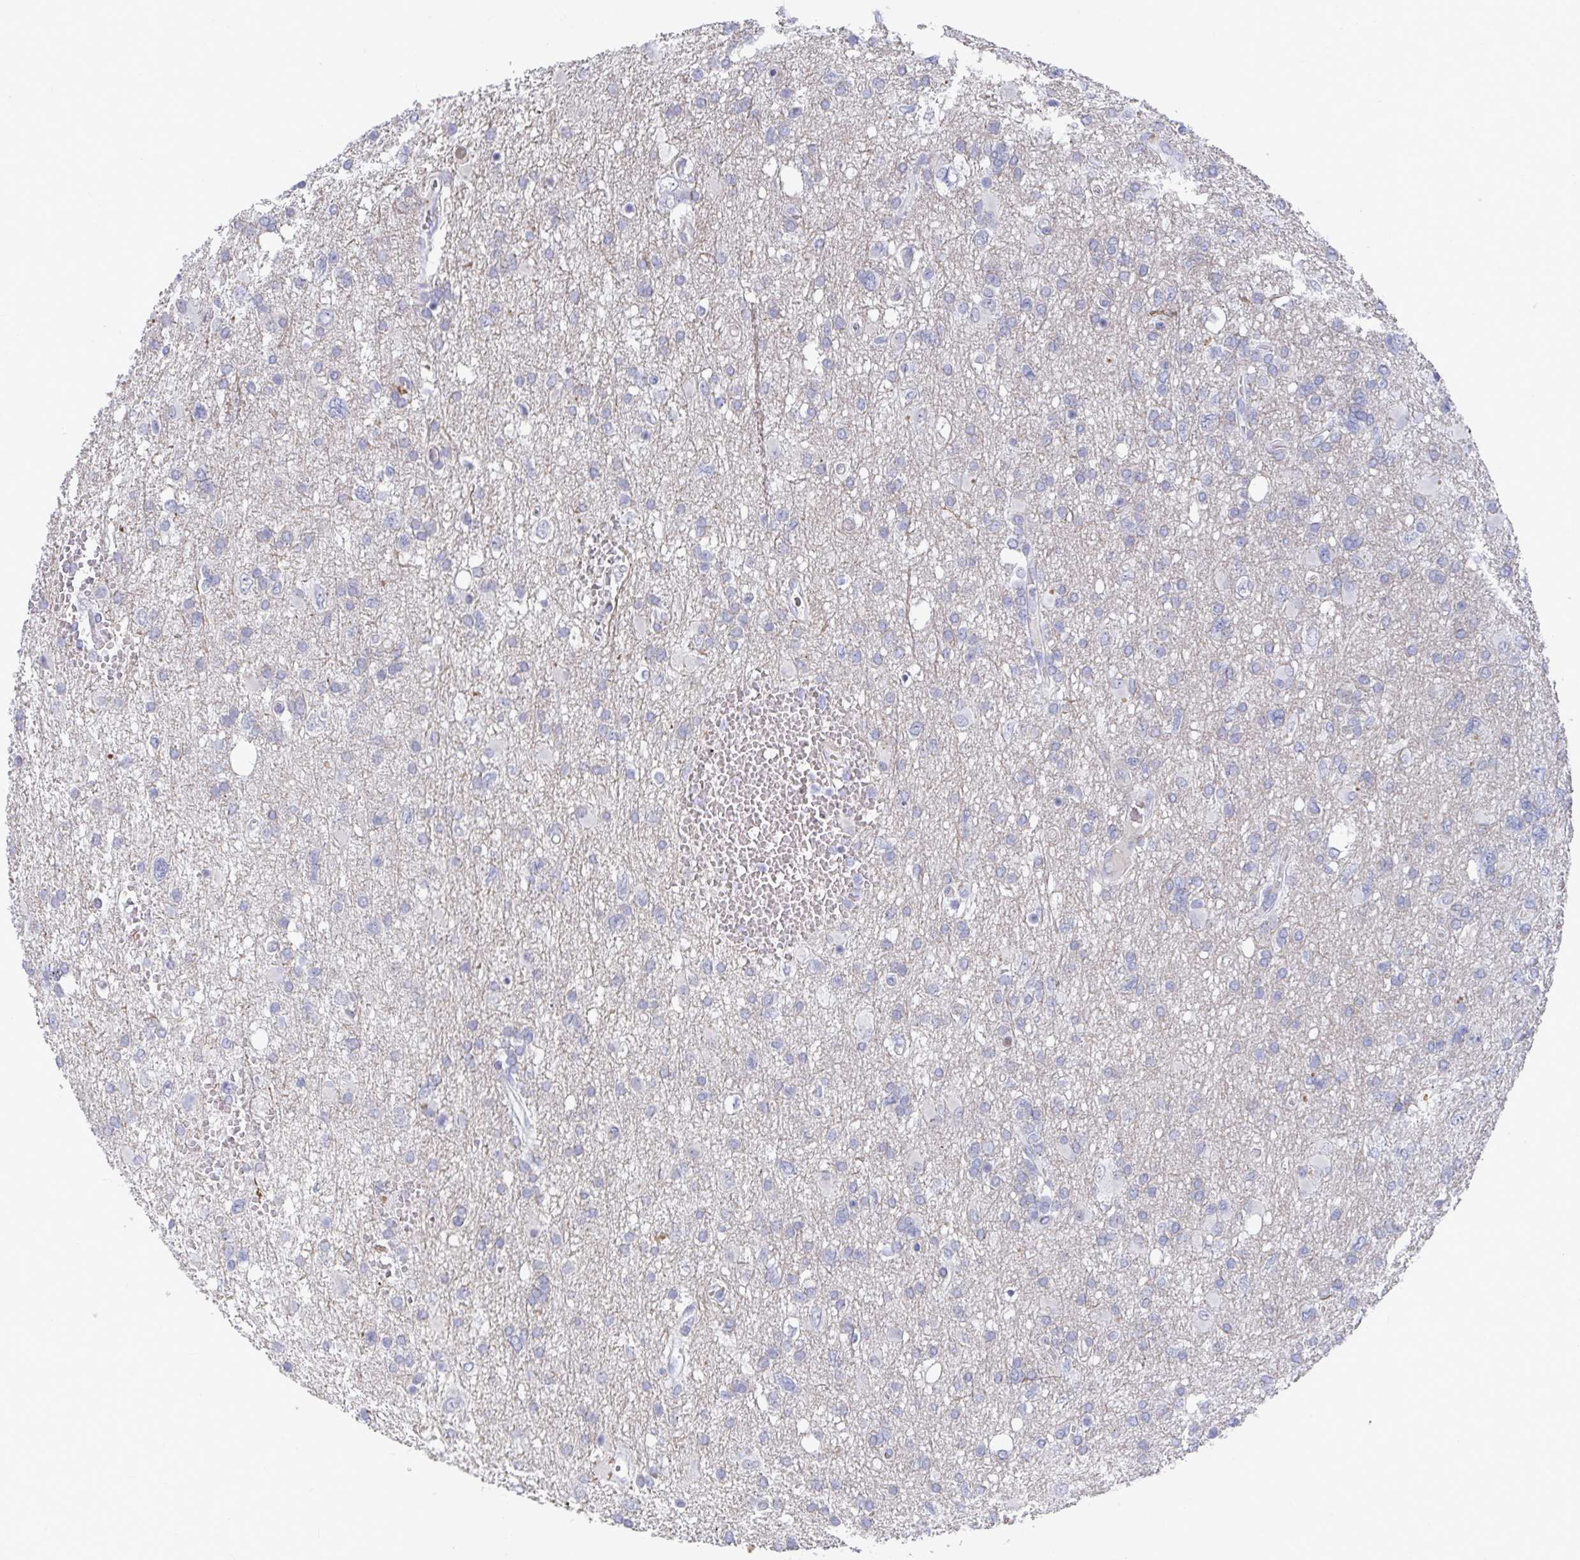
{"staining": {"intensity": "negative", "quantity": "none", "location": "none"}, "tissue": "glioma", "cell_type": "Tumor cells", "image_type": "cancer", "snomed": [{"axis": "morphology", "description": "Glioma, malignant, High grade"}, {"axis": "topography", "description": "Brain"}], "caption": "Malignant glioma (high-grade) was stained to show a protein in brown. There is no significant positivity in tumor cells. Brightfield microscopy of immunohistochemistry stained with DAB (brown) and hematoxylin (blue), captured at high magnification.", "gene": "TAS2R39", "patient": {"sex": "male", "age": 61}}